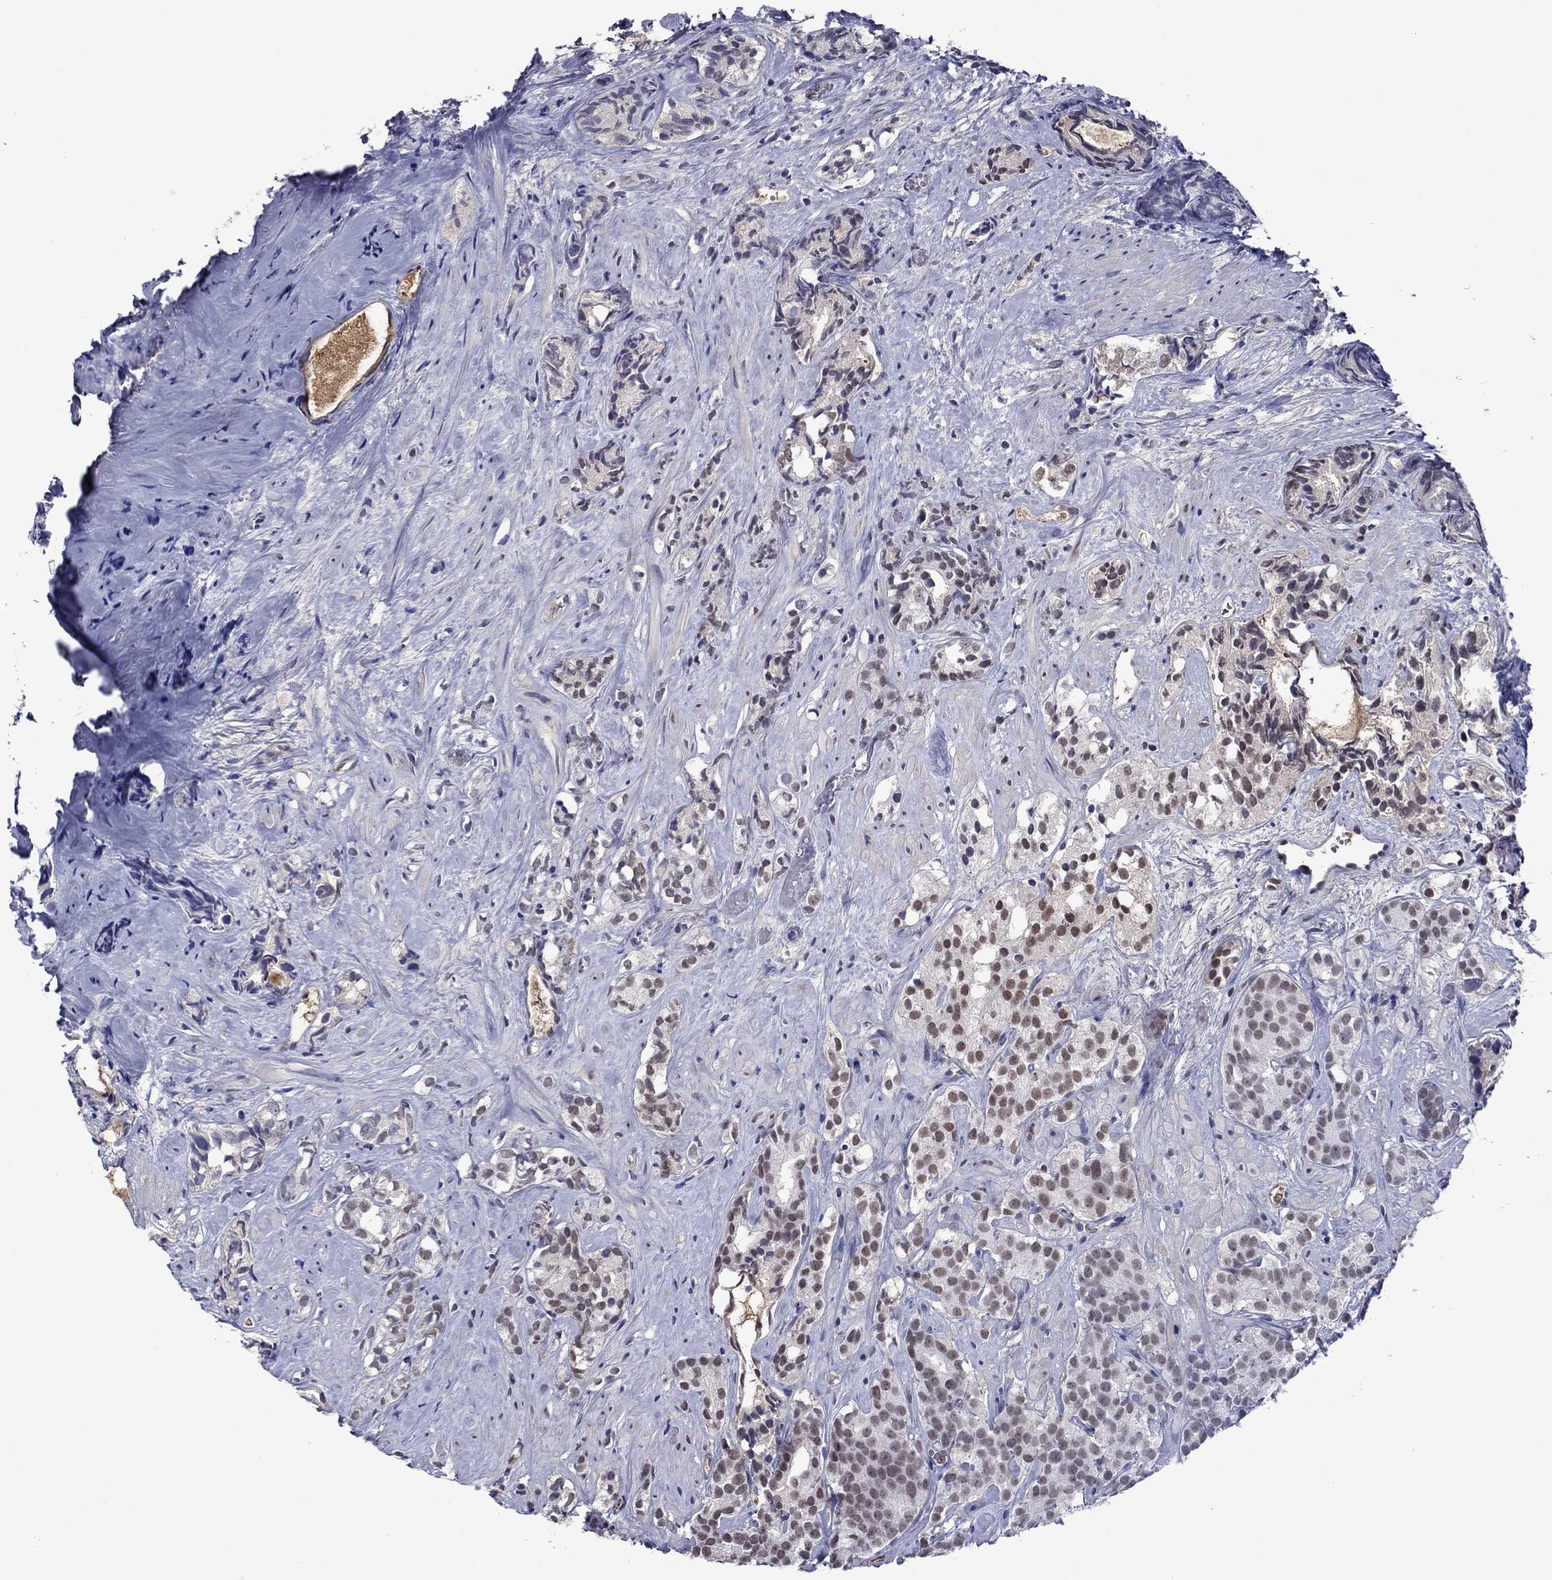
{"staining": {"intensity": "moderate", "quantity": "<25%", "location": "nuclear"}, "tissue": "prostate cancer", "cell_type": "Tumor cells", "image_type": "cancer", "snomed": [{"axis": "morphology", "description": "Adenocarcinoma, High grade"}, {"axis": "topography", "description": "Prostate"}], "caption": "Protein staining of prostate cancer (high-grade adenocarcinoma) tissue shows moderate nuclear expression in about <25% of tumor cells.", "gene": "APOA2", "patient": {"sex": "male", "age": 90}}